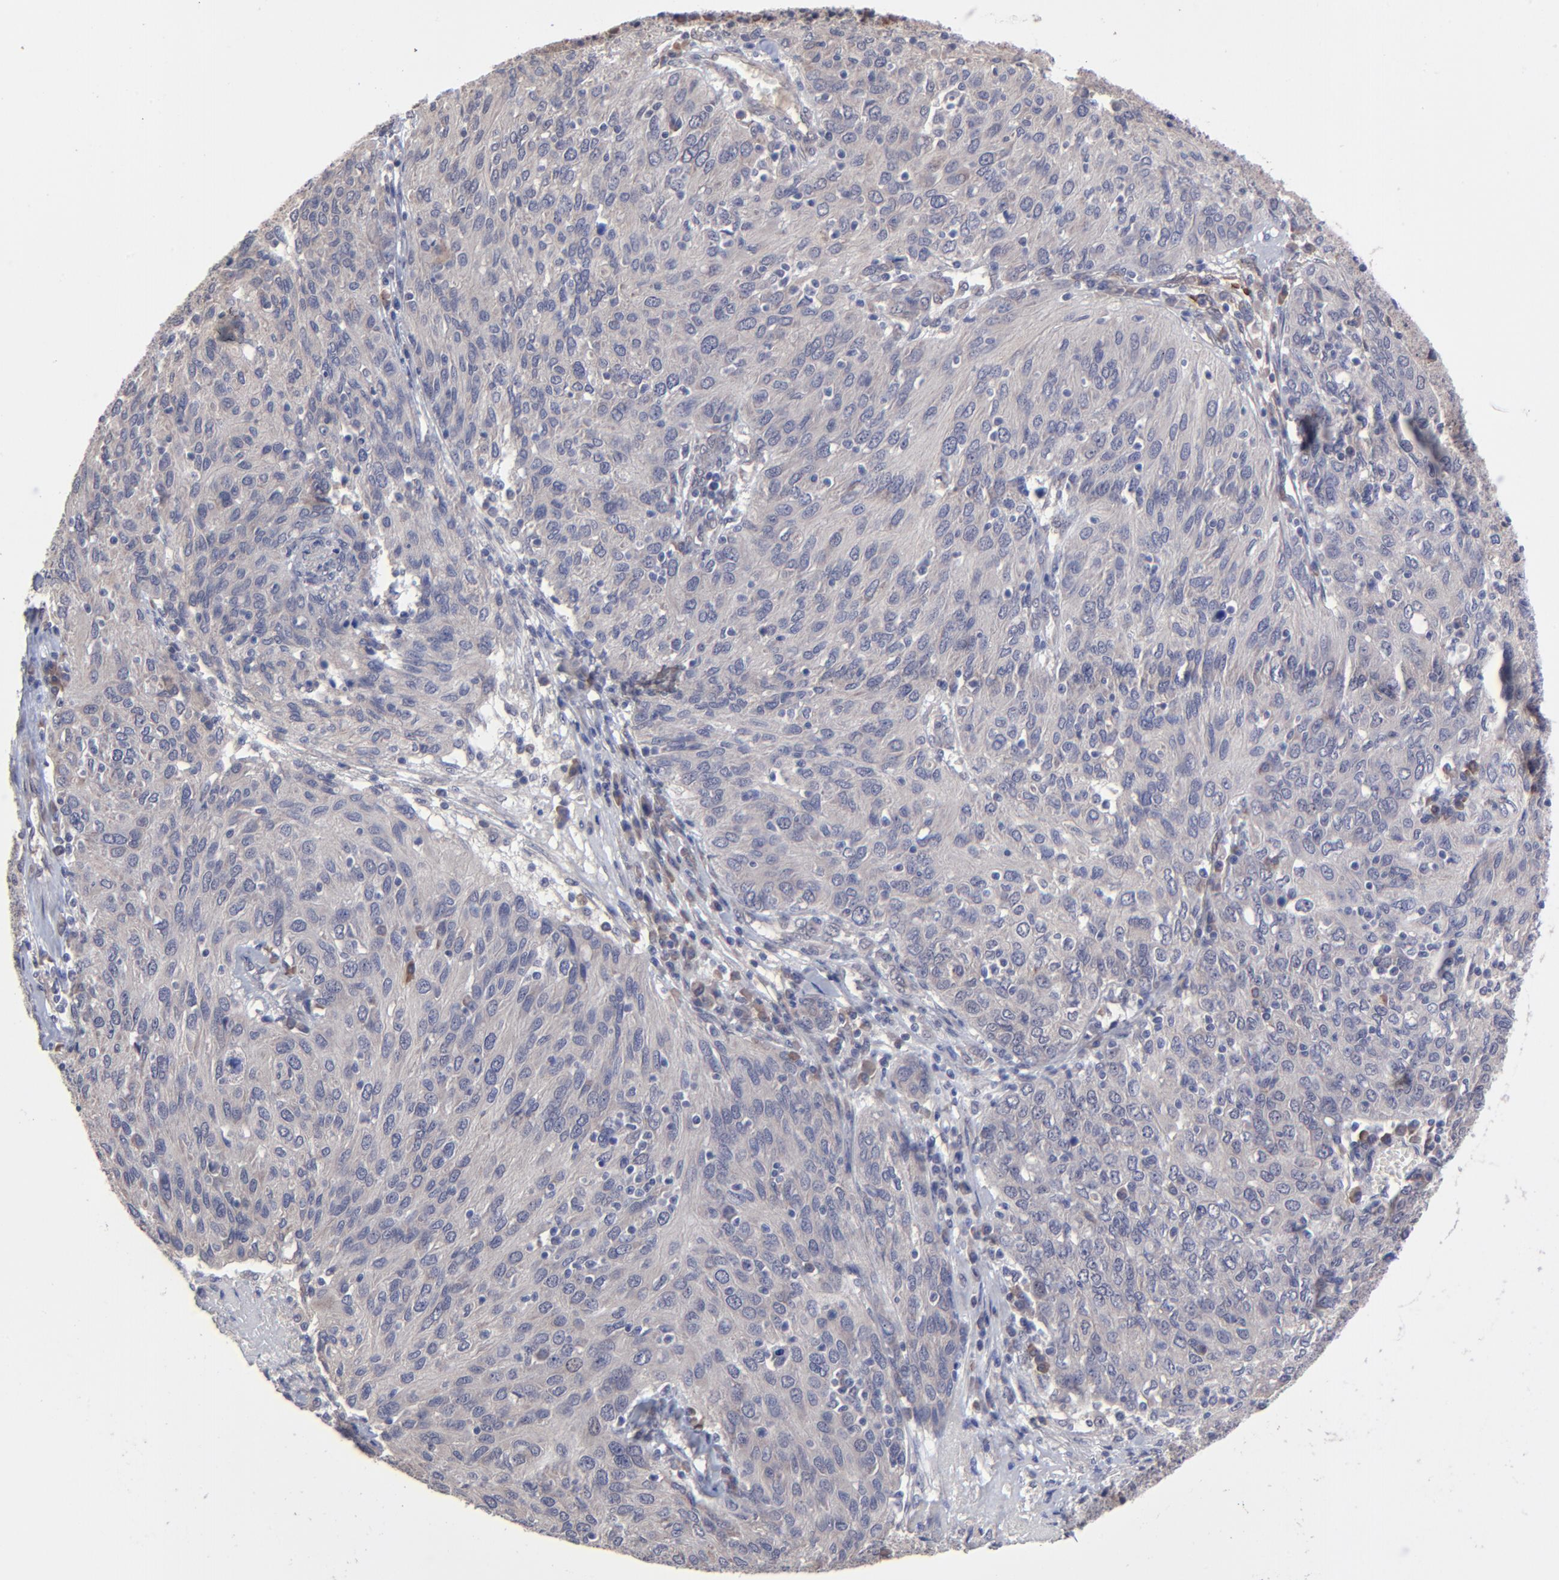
{"staining": {"intensity": "negative", "quantity": "none", "location": "none"}, "tissue": "ovarian cancer", "cell_type": "Tumor cells", "image_type": "cancer", "snomed": [{"axis": "morphology", "description": "Carcinoma, endometroid"}, {"axis": "topography", "description": "Ovary"}], "caption": "A histopathology image of human ovarian cancer is negative for staining in tumor cells.", "gene": "CHL1", "patient": {"sex": "female", "age": 50}}